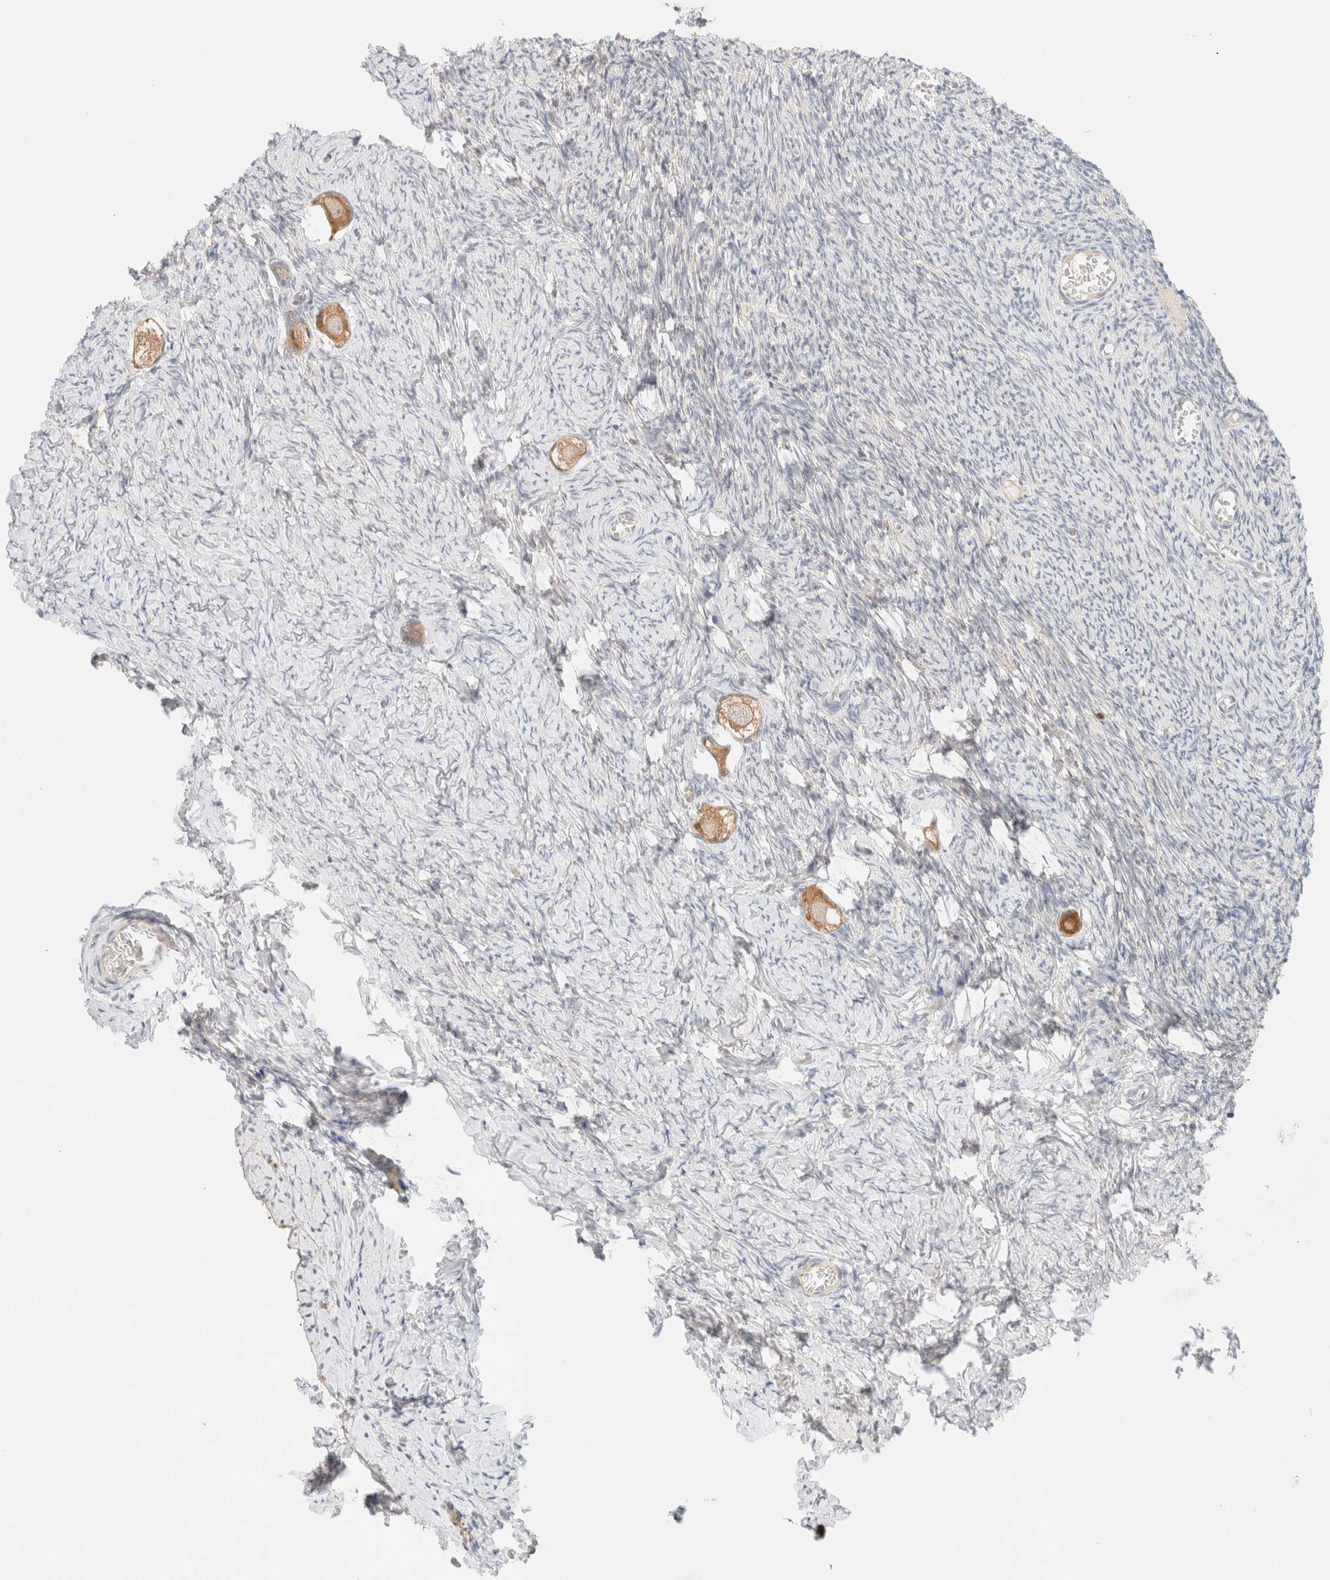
{"staining": {"intensity": "moderate", "quantity": ">75%", "location": "cytoplasmic/membranous"}, "tissue": "ovary", "cell_type": "Follicle cells", "image_type": "normal", "snomed": [{"axis": "morphology", "description": "Normal tissue, NOS"}, {"axis": "topography", "description": "Ovary"}], "caption": "A photomicrograph of ovary stained for a protein demonstrates moderate cytoplasmic/membranous brown staining in follicle cells.", "gene": "SGSM2", "patient": {"sex": "female", "age": 27}}